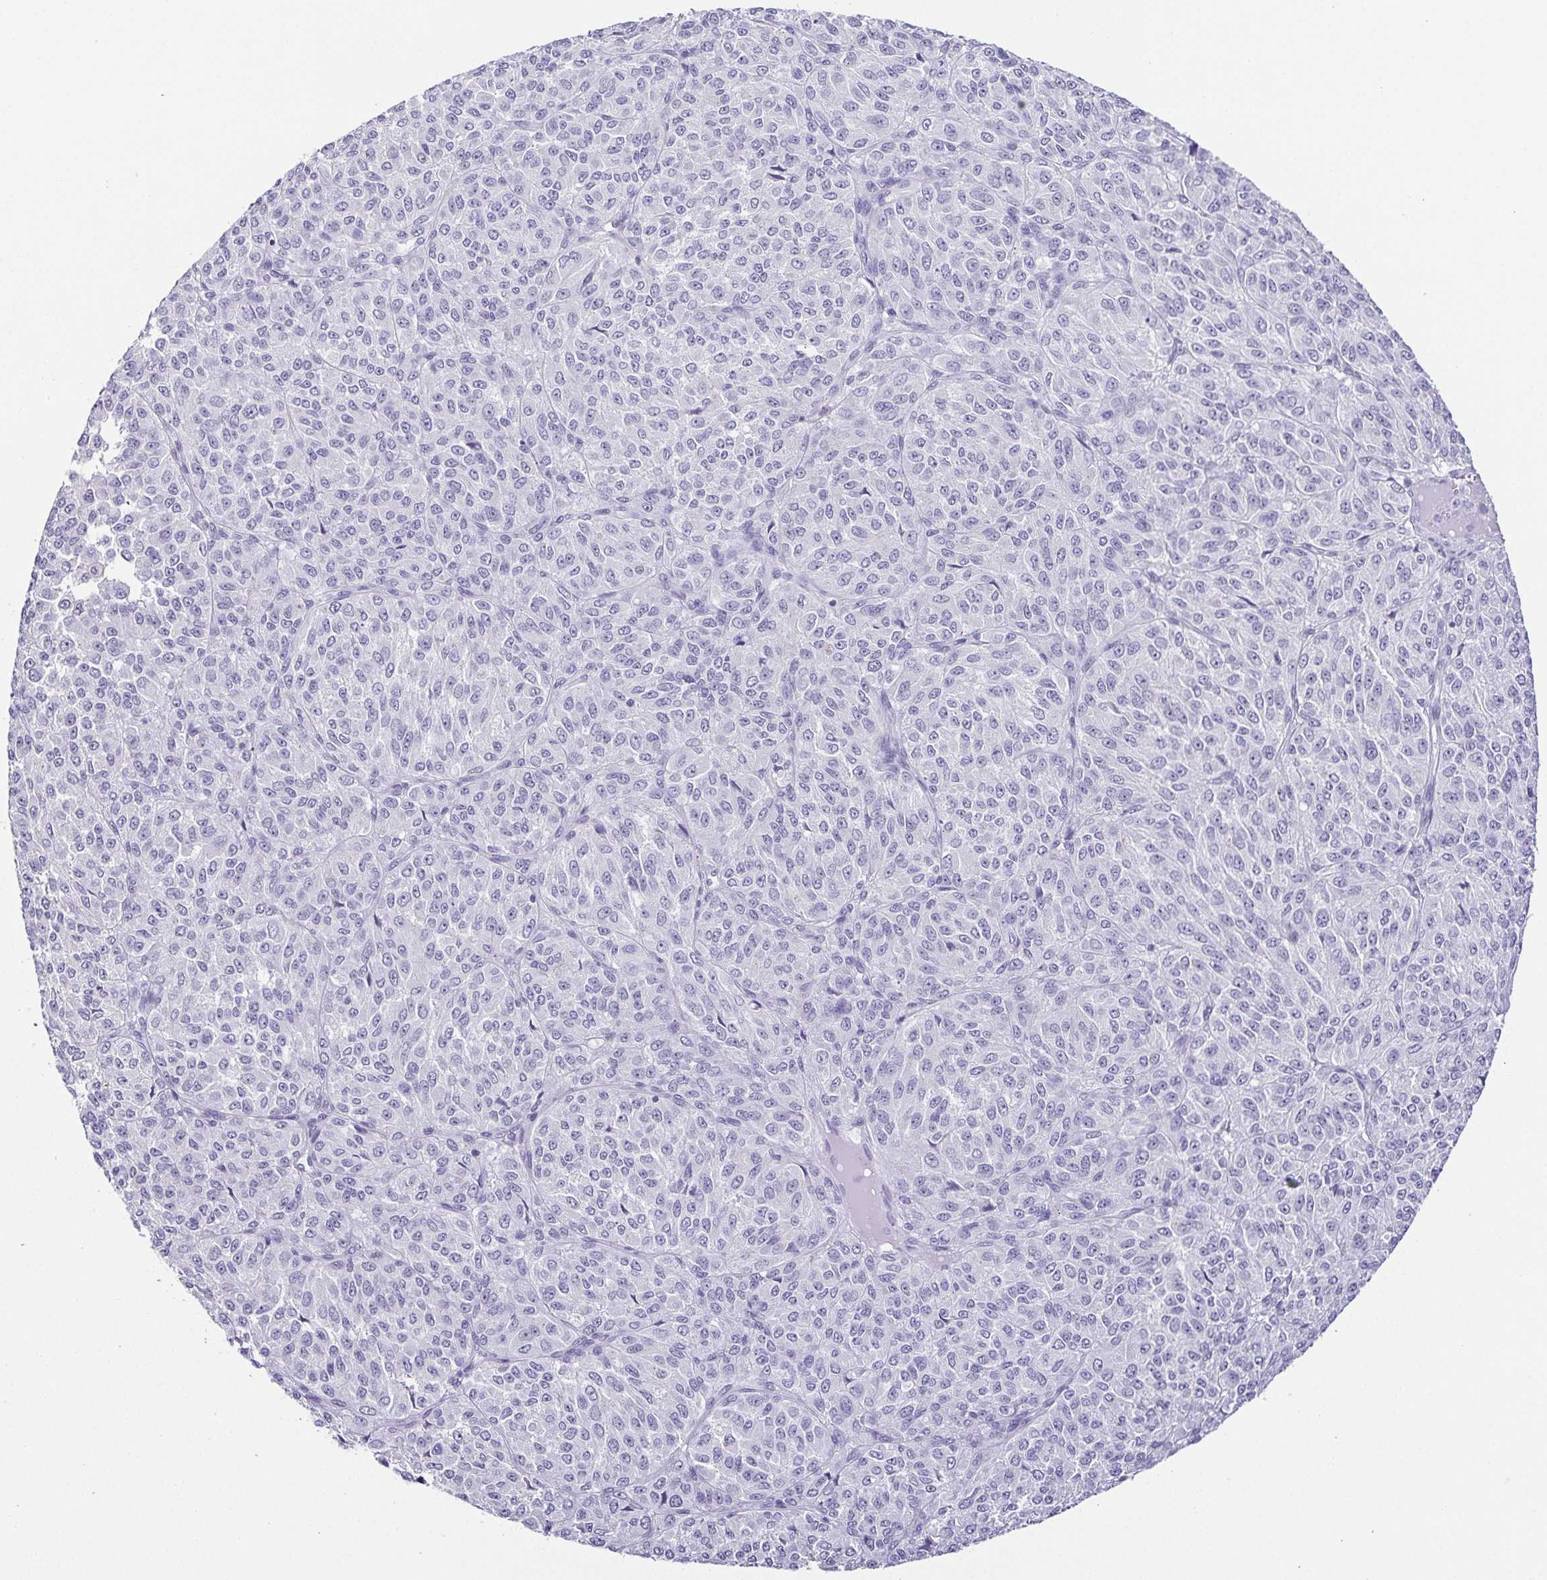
{"staining": {"intensity": "negative", "quantity": "none", "location": "none"}, "tissue": "melanoma", "cell_type": "Tumor cells", "image_type": "cancer", "snomed": [{"axis": "morphology", "description": "Malignant melanoma, Metastatic site"}, {"axis": "topography", "description": "Brain"}], "caption": "A high-resolution micrograph shows immunohistochemistry staining of malignant melanoma (metastatic site), which demonstrates no significant staining in tumor cells.", "gene": "TCF3", "patient": {"sex": "female", "age": 56}}